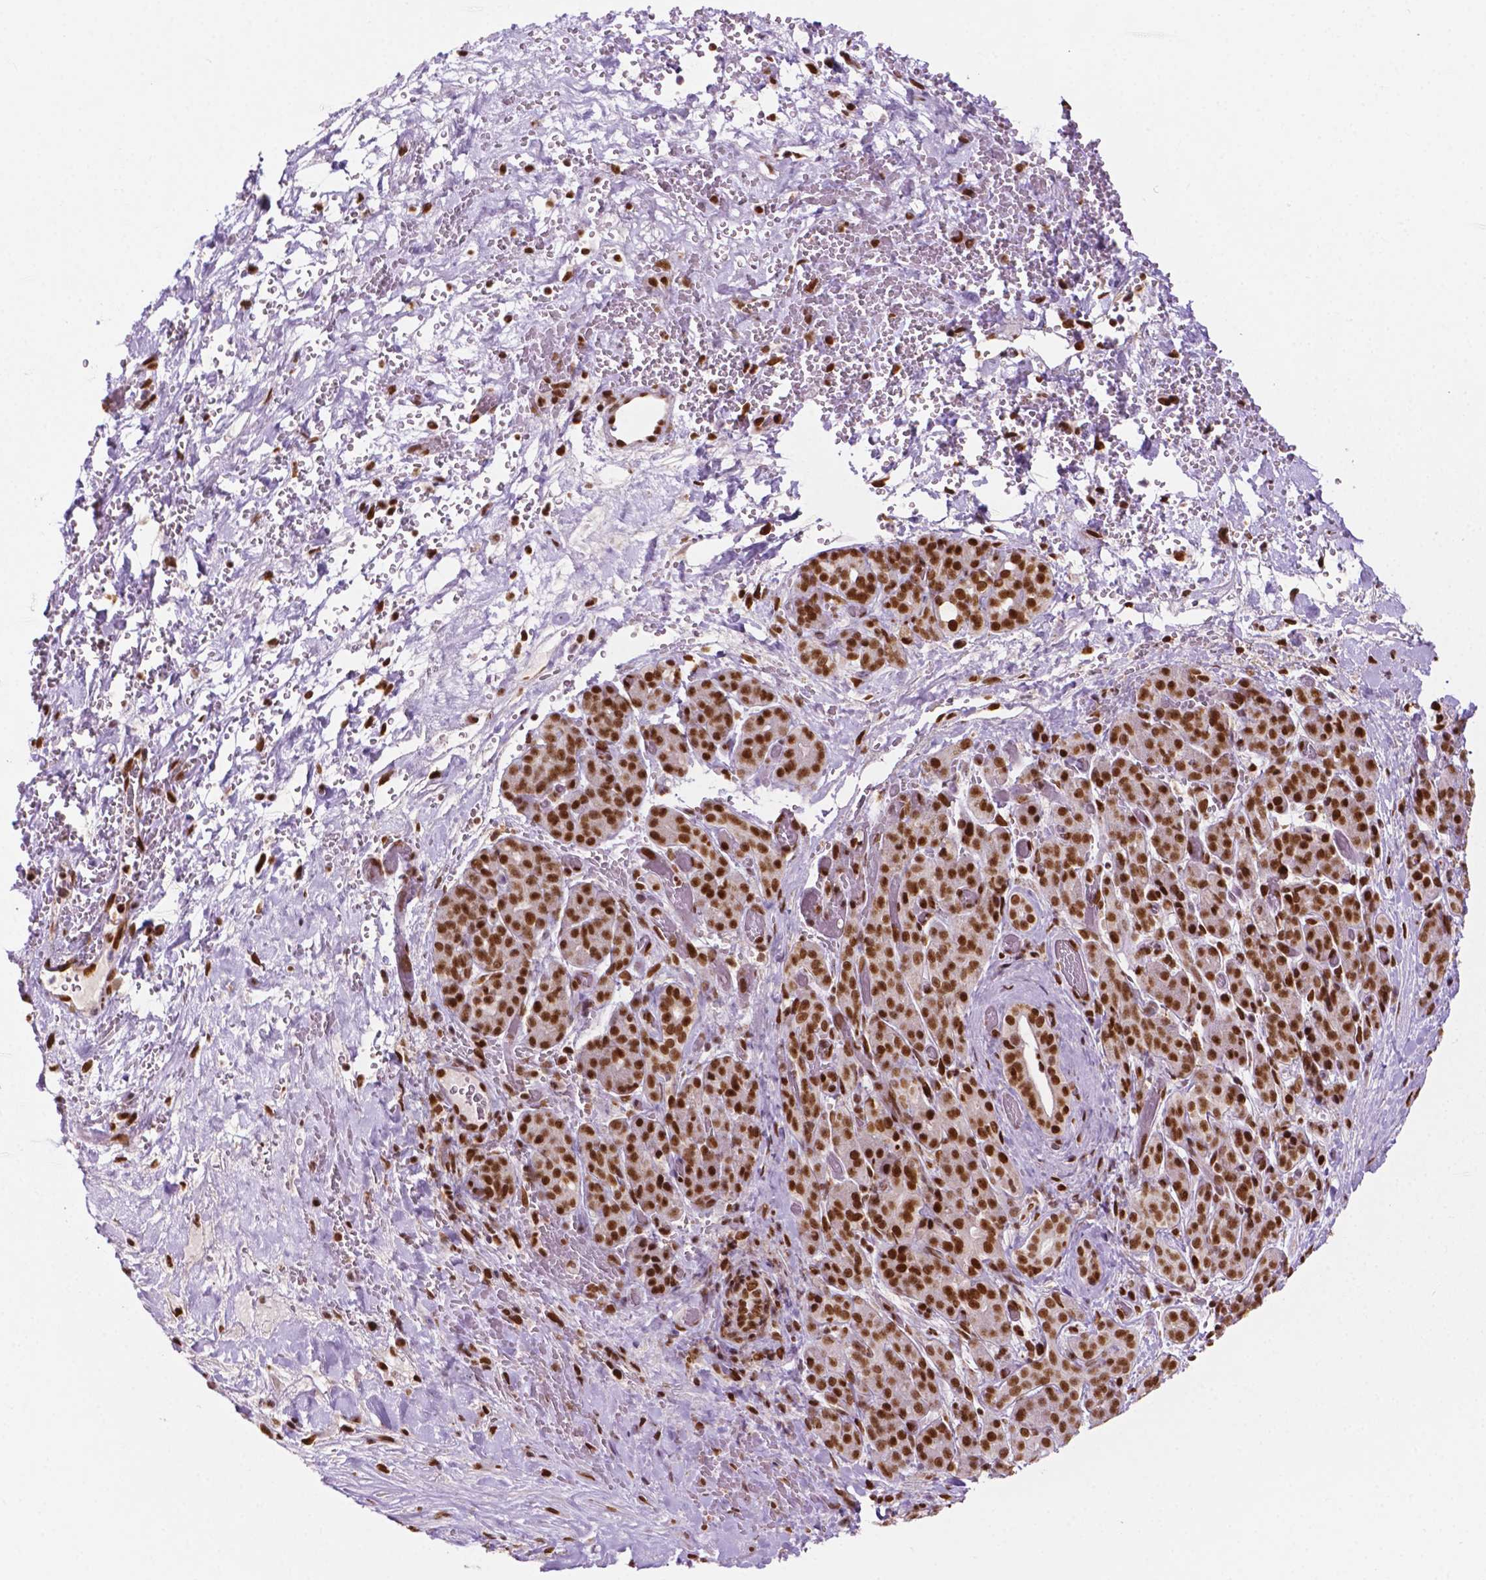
{"staining": {"intensity": "moderate", "quantity": "25%-75%", "location": "nuclear"}, "tissue": "pancreatic cancer", "cell_type": "Tumor cells", "image_type": "cancer", "snomed": [{"axis": "morphology", "description": "Adenocarcinoma, NOS"}, {"axis": "topography", "description": "Pancreas"}], "caption": "Pancreatic cancer (adenocarcinoma) tissue shows moderate nuclear expression in about 25%-75% of tumor cells, visualized by immunohistochemistry.", "gene": "MLH1", "patient": {"sex": "male", "age": 44}}